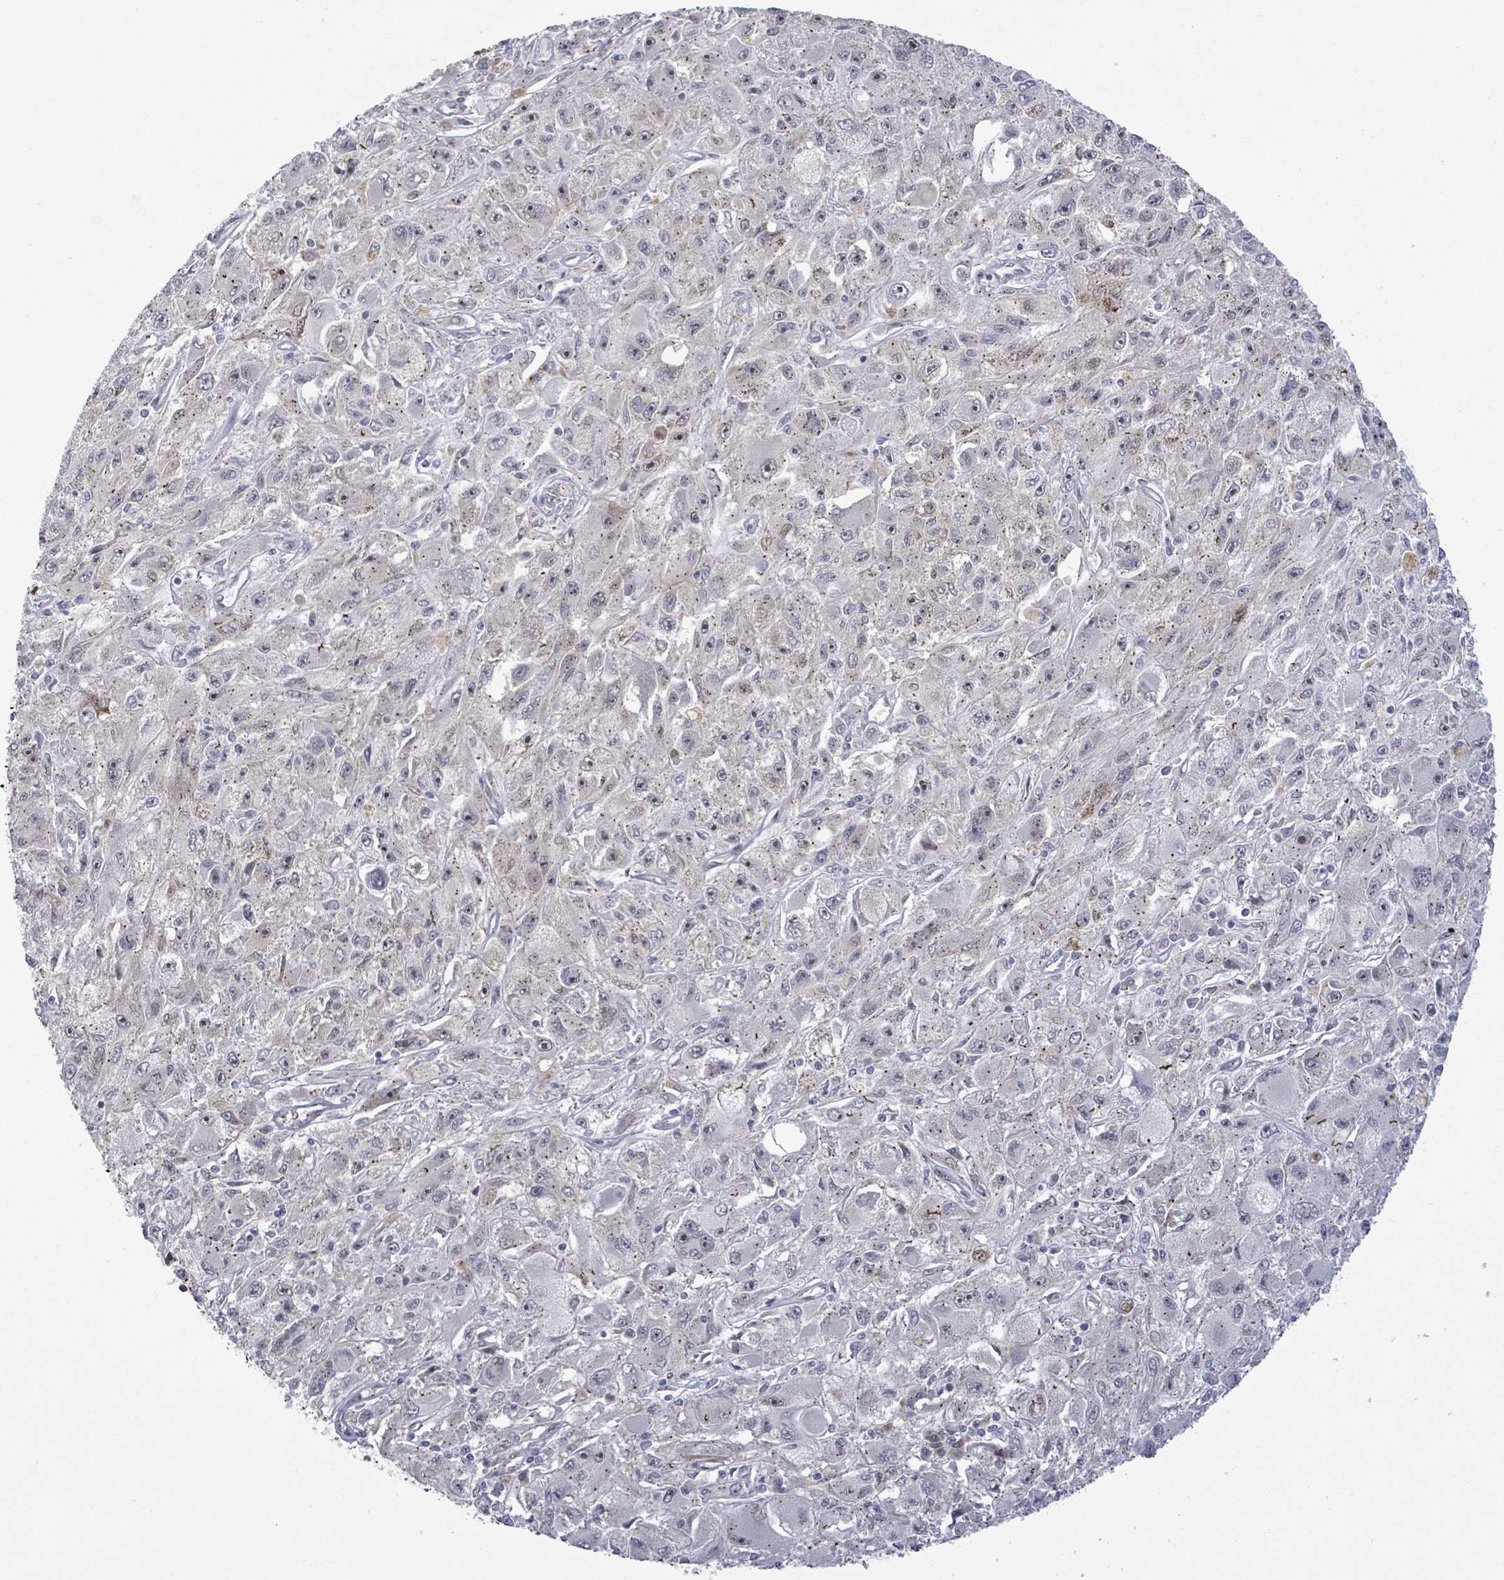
{"staining": {"intensity": "negative", "quantity": "none", "location": "none"}, "tissue": "melanoma", "cell_type": "Tumor cells", "image_type": "cancer", "snomed": [{"axis": "morphology", "description": "Malignant melanoma, Metastatic site"}, {"axis": "topography", "description": "Skin"}], "caption": "IHC micrograph of neoplastic tissue: malignant melanoma (metastatic site) stained with DAB (3,3'-diaminobenzidine) reveals no significant protein staining in tumor cells.", "gene": "TUSC1", "patient": {"sex": "male", "age": 53}}